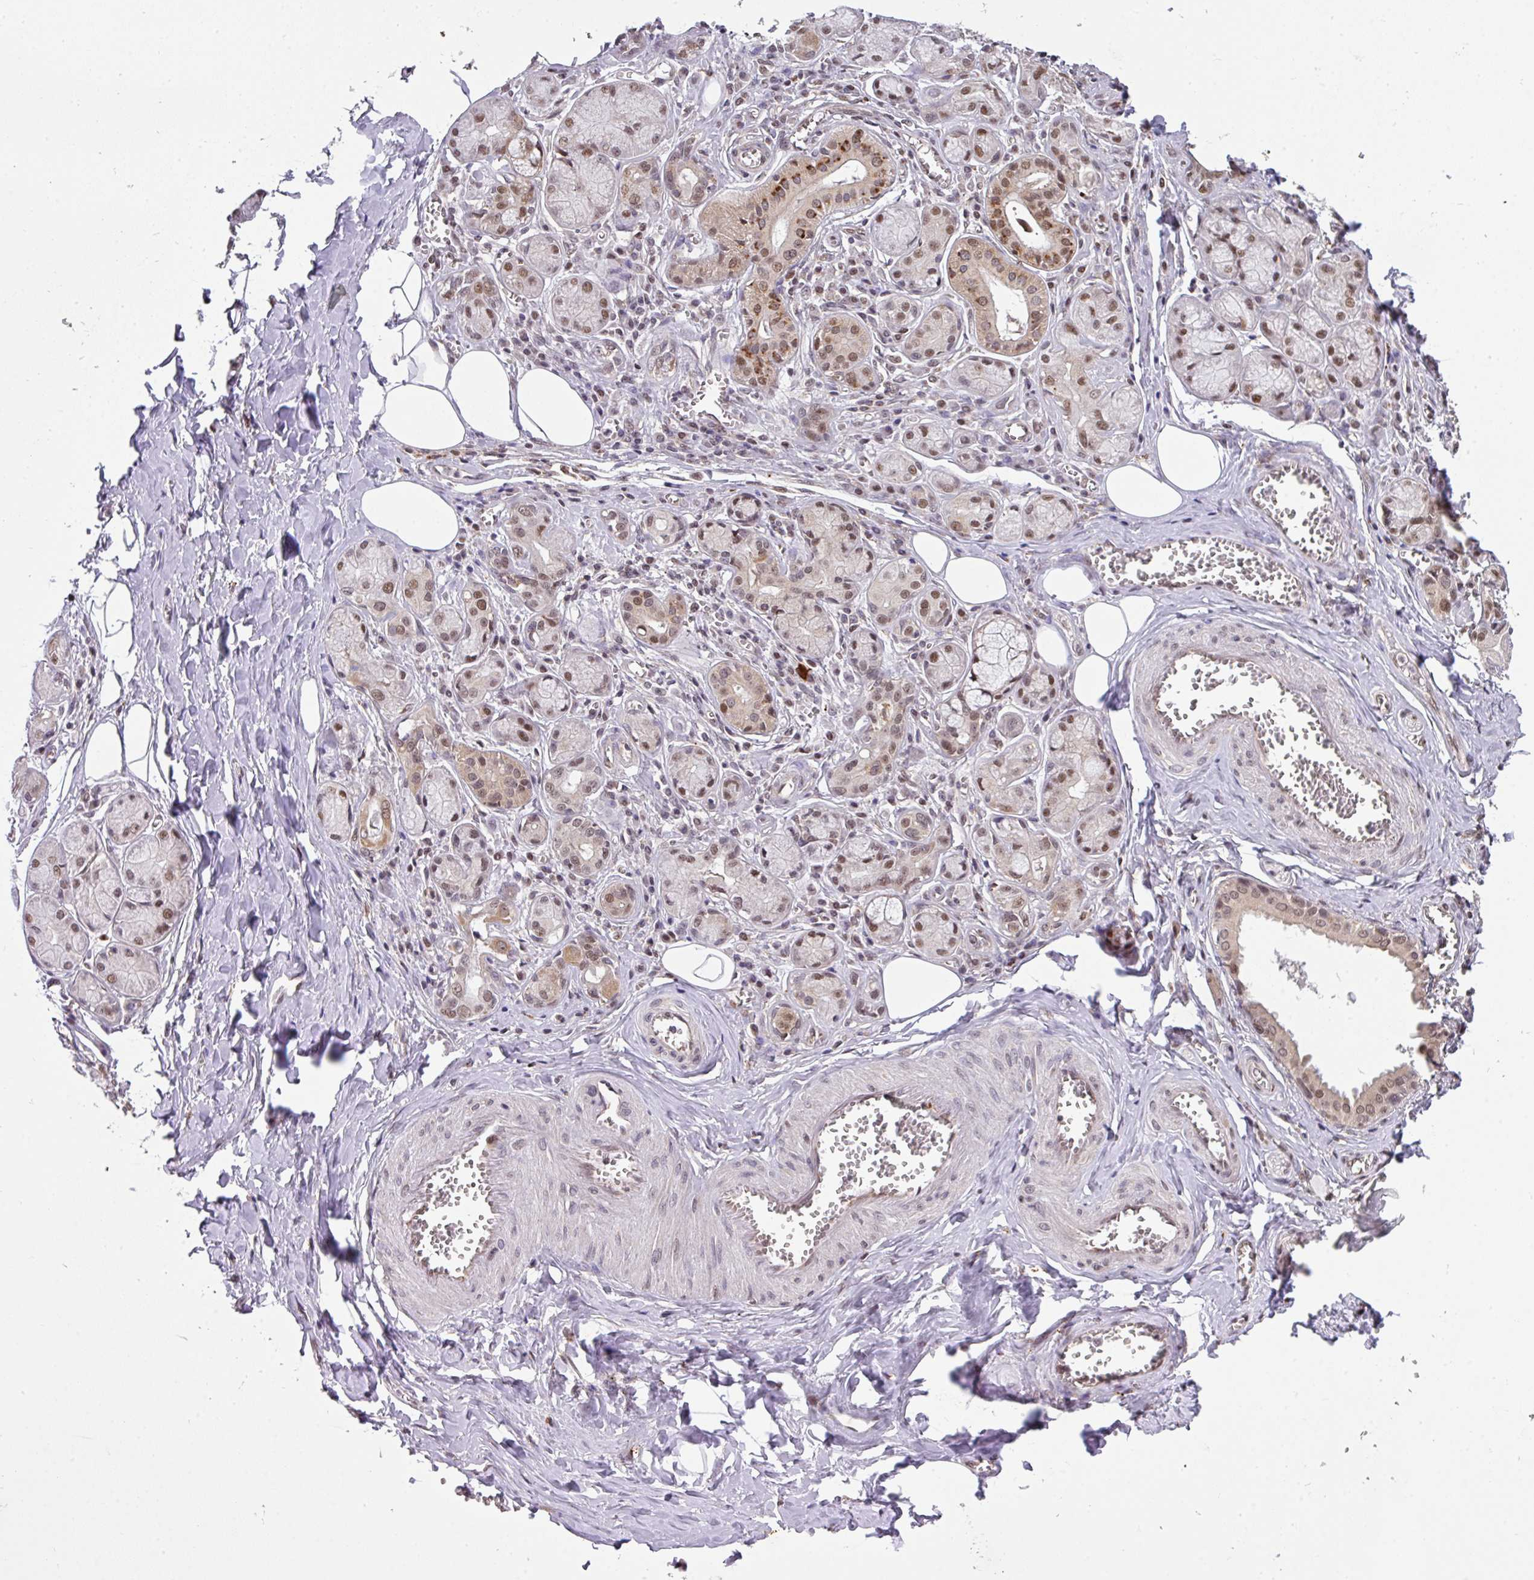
{"staining": {"intensity": "strong", "quantity": "25%-75%", "location": "nuclear"}, "tissue": "salivary gland", "cell_type": "Glandular cells", "image_type": "normal", "snomed": [{"axis": "morphology", "description": "Normal tissue, NOS"}, {"axis": "topography", "description": "Salivary gland"}], "caption": "Immunohistochemistry (IHC) image of benign salivary gland: salivary gland stained using IHC displays high levels of strong protein expression localized specifically in the nuclear of glandular cells, appearing as a nuclear brown color.", "gene": "PLK1", "patient": {"sex": "male", "age": 74}}